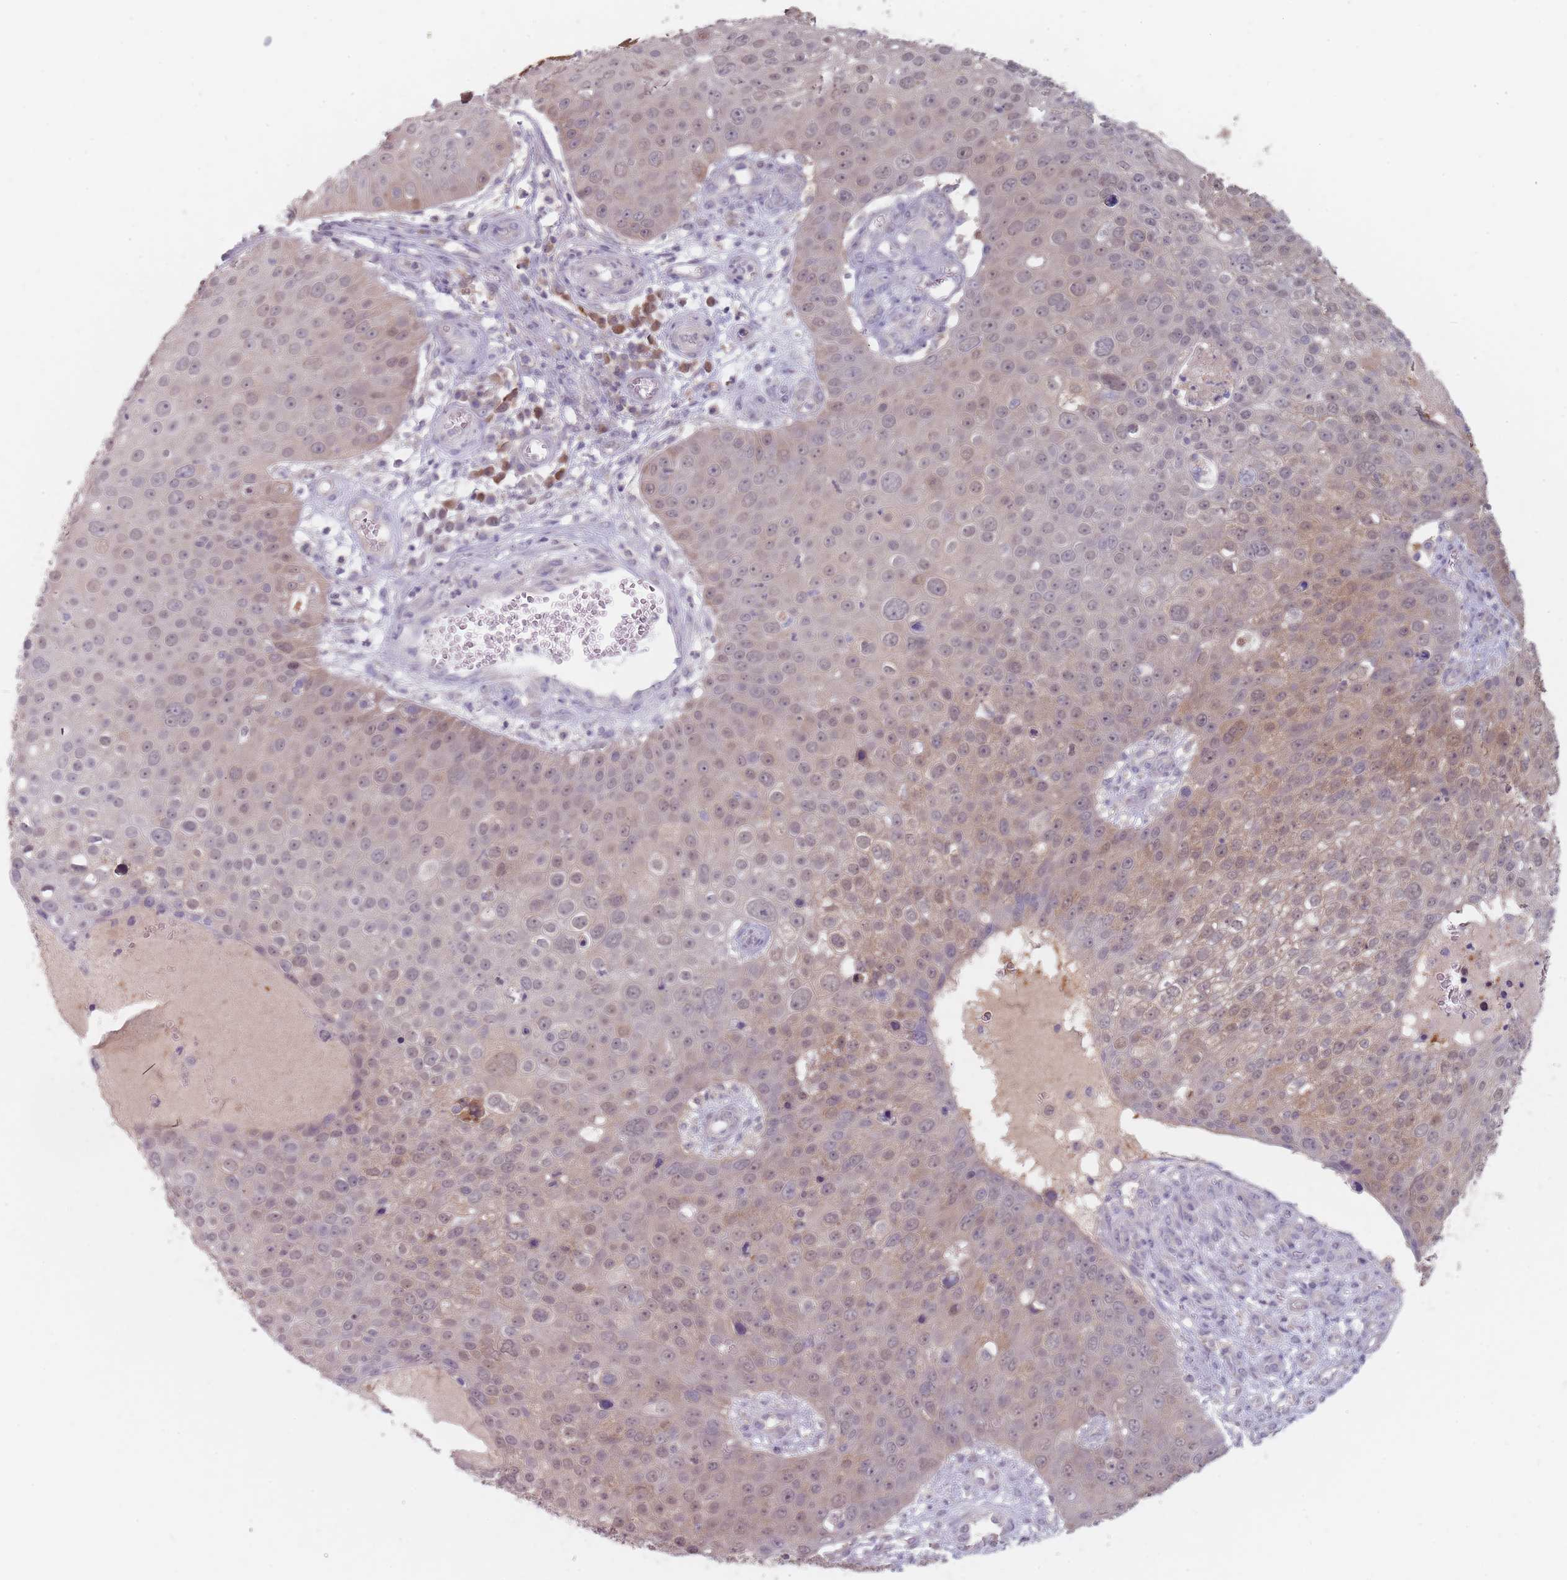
{"staining": {"intensity": "weak", "quantity": "<25%", "location": "nuclear"}, "tissue": "skin cancer", "cell_type": "Tumor cells", "image_type": "cancer", "snomed": [{"axis": "morphology", "description": "Squamous cell carcinoma, NOS"}, {"axis": "topography", "description": "Skin"}], "caption": "An IHC histopathology image of skin cancer is shown. There is no staining in tumor cells of skin cancer.", "gene": "NAXE", "patient": {"sex": "male", "age": 71}}